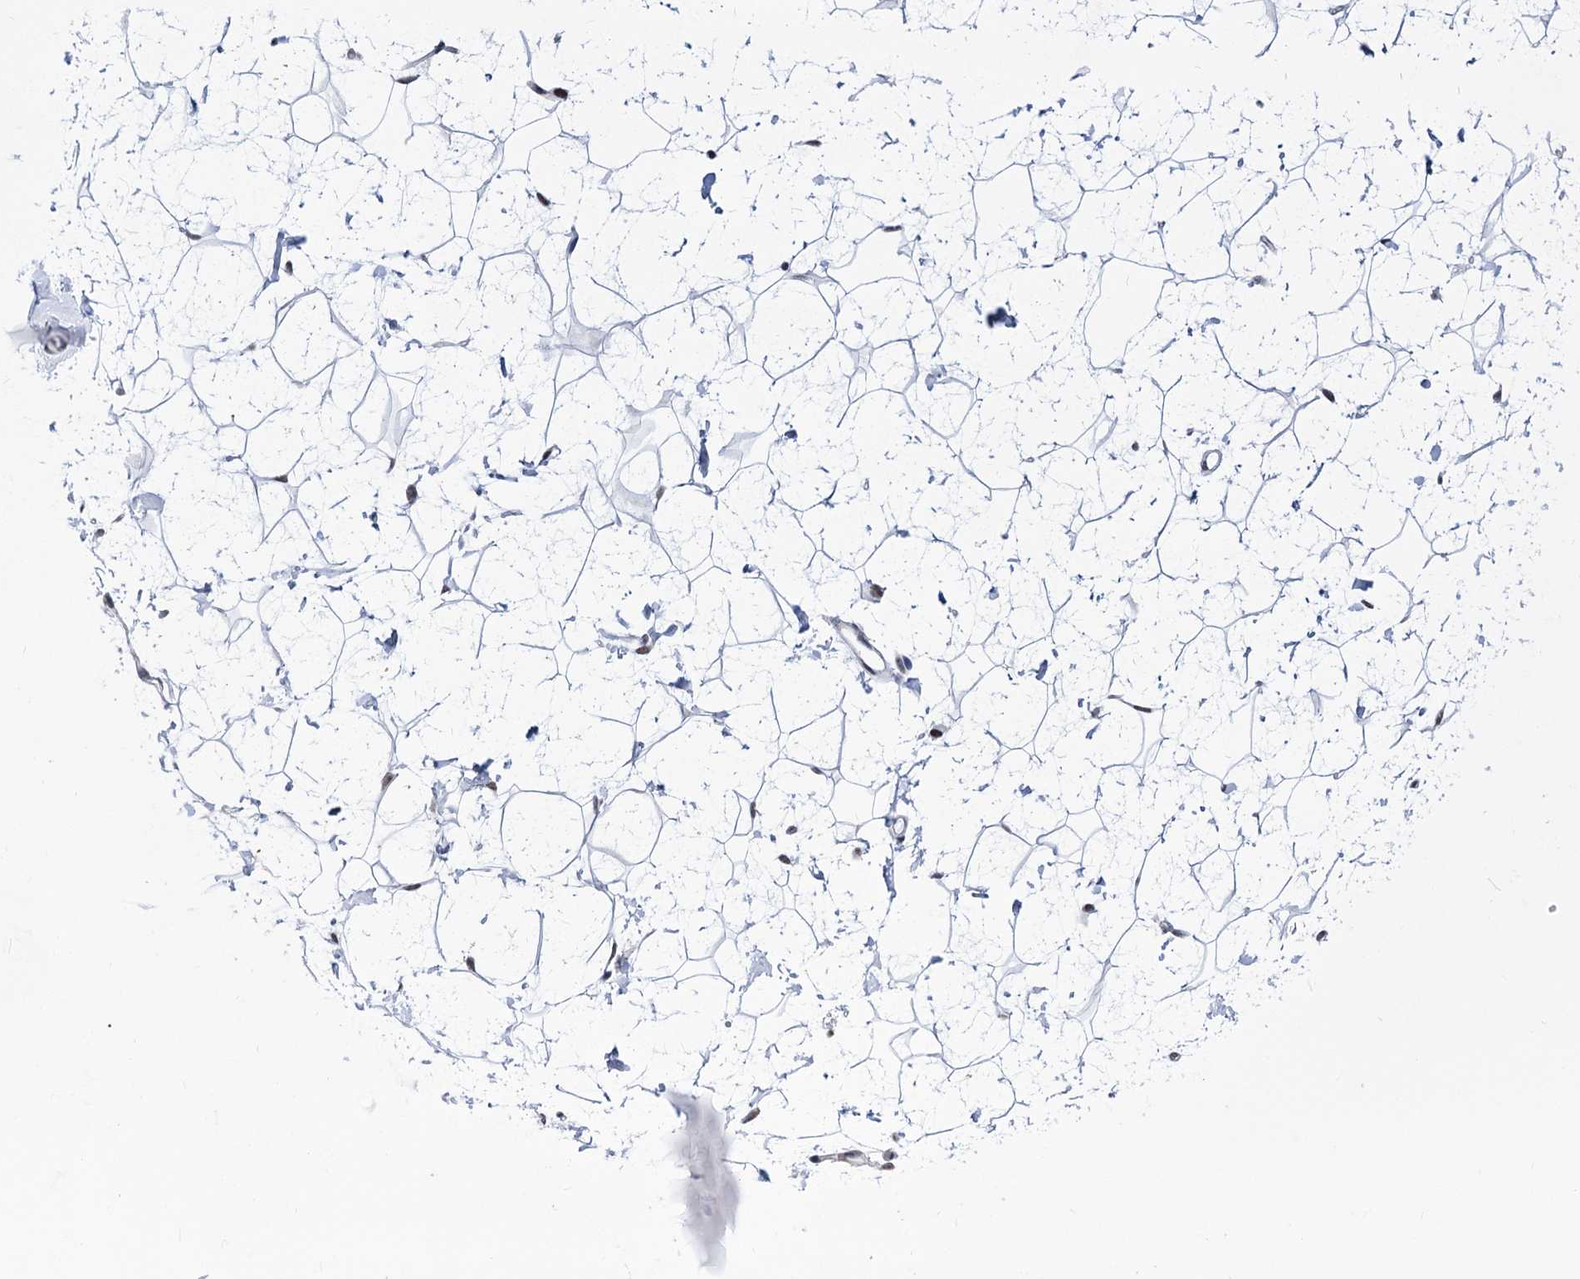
{"staining": {"intensity": "weak", "quantity": ">75%", "location": "nuclear"}, "tissue": "breast", "cell_type": "Adipocytes", "image_type": "normal", "snomed": [{"axis": "morphology", "description": "Normal tissue, NOS"}, {"axis": "morphology", "description": "Adenoma, NOS"}, {"axis": "topography", "description": "Breast"}], "caption": "This image exhibits normal breast stained with IHC to label a protein in brown. The nuclear of adipocytes show weak positivity for the protein. Nuclei are counter-stained blue.", "gene": "POU4F3", "patient": {"sex": "female", "age": 23}}